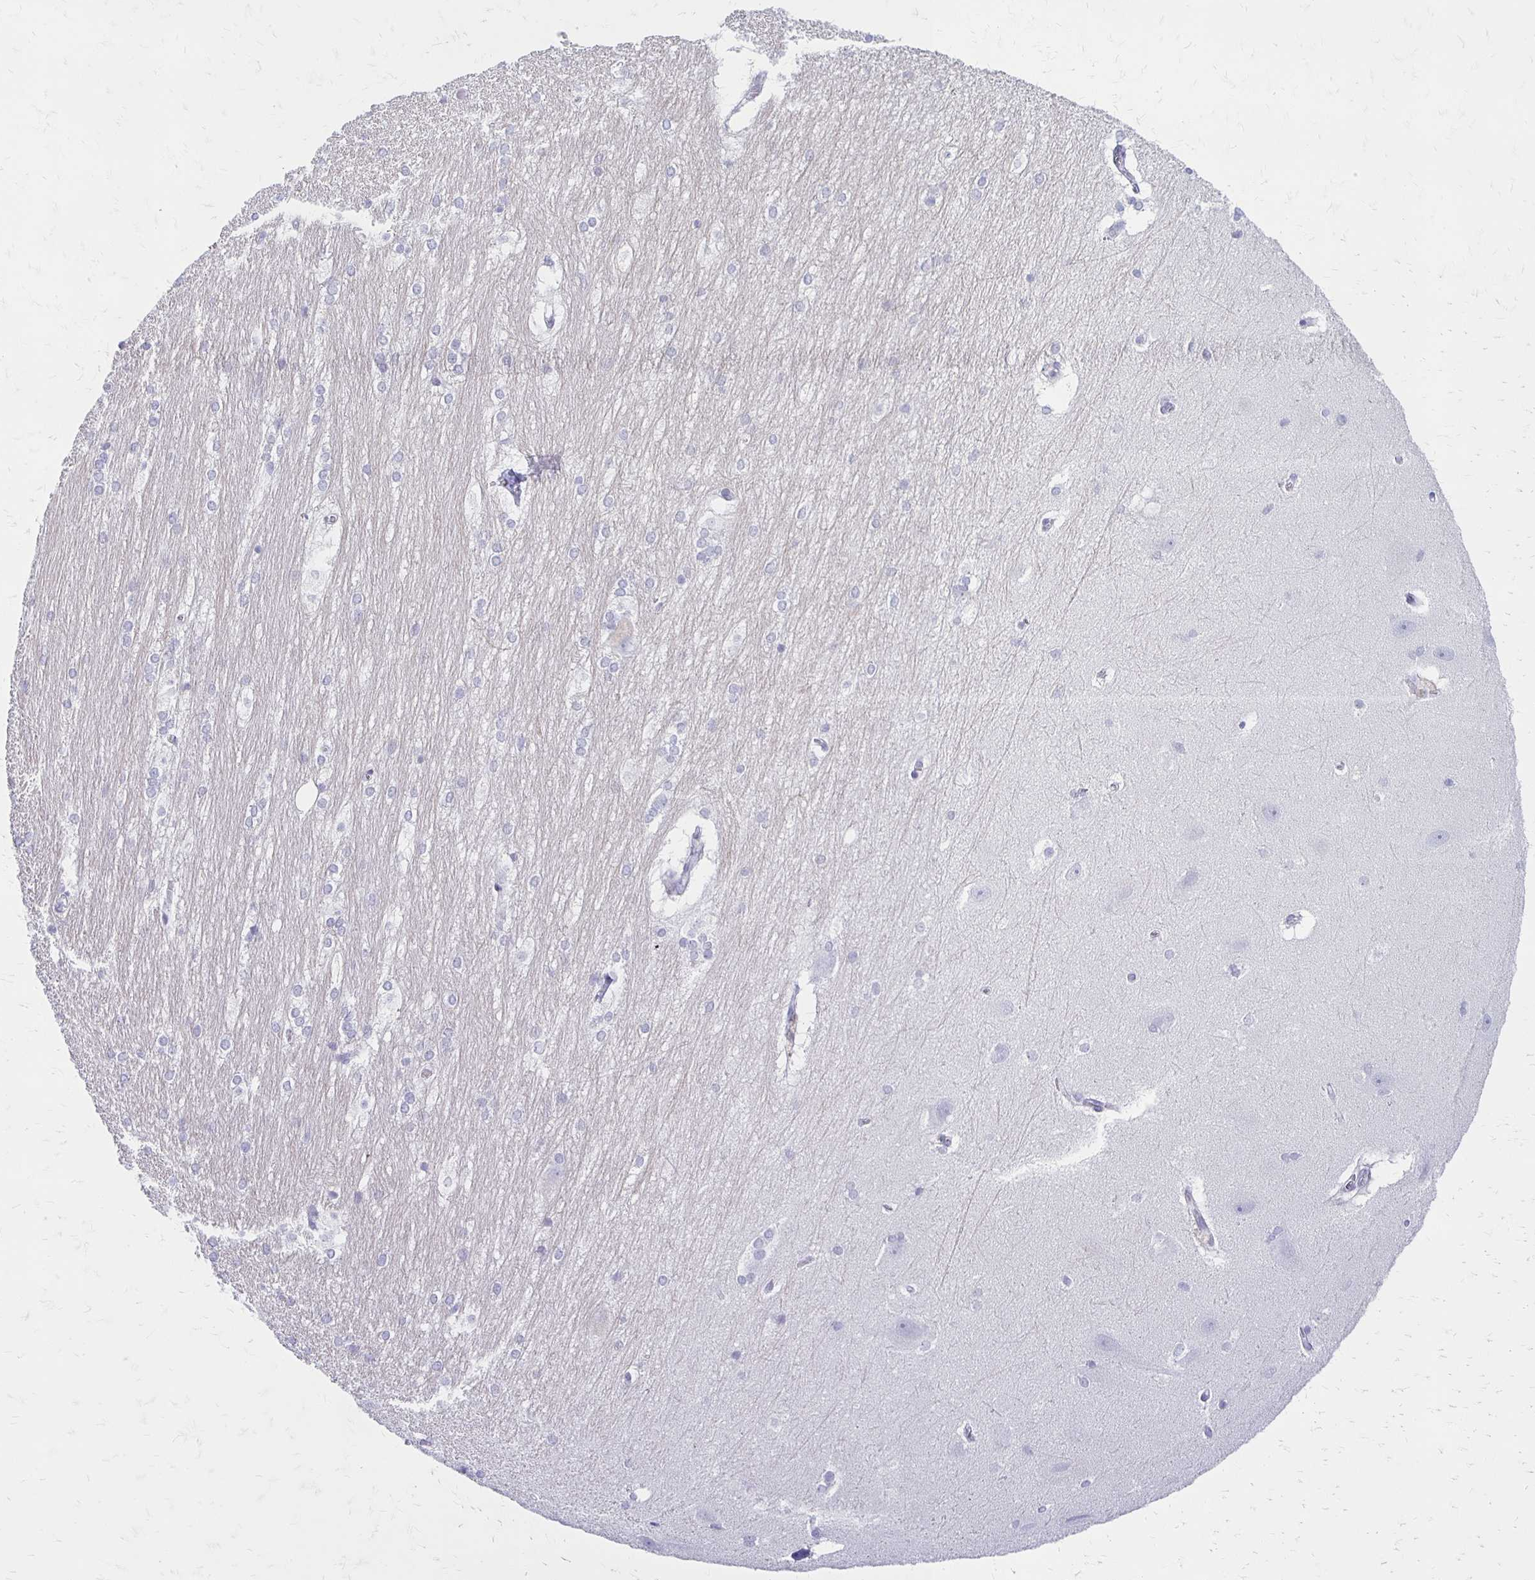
{"staining": {"intensity": "negative", "quantity": "none", "location": "none"}, "tissue": "hippocampus", "cell_type": "Glial cells", "image_type": "normal", "snomed": [{"axis": "morphology", "description": "Normal tissue, NOS"}, {"axis": "topography", "description": "Cerebral cortex"}, {"axis": "topography", "description": "Hippocampus"}], "caption": "Immunohistochemistry (IHC) image of unremarkable hippocampus stained for a protein (brown), which exhibits no staining in glial cells.", "gene": "IVL", "patient": {"sex": "female", "age": 19}}